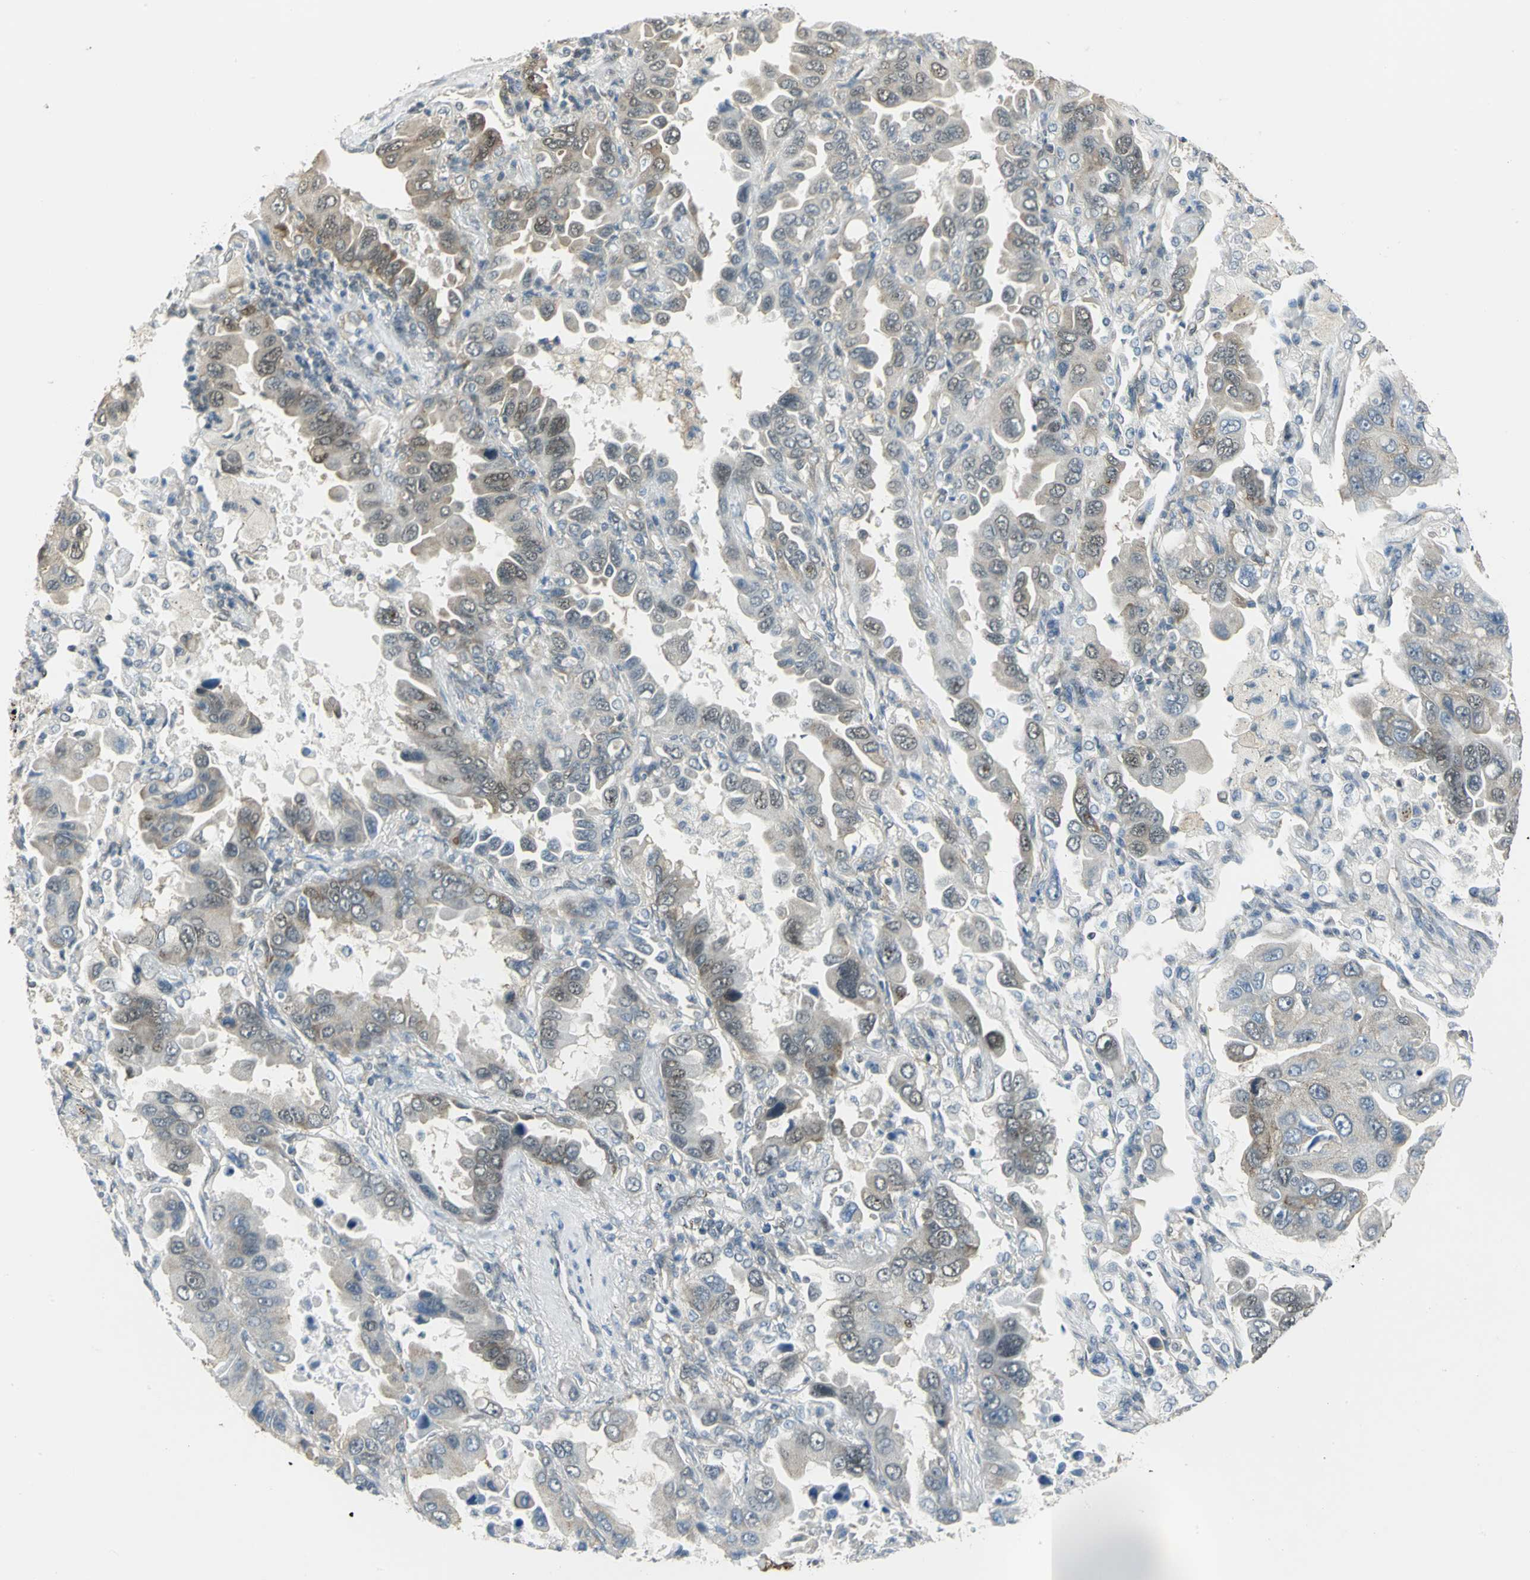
{"staining": {"intensity": "weak", "quantity": "25%-75%", "location": "cytoplasmic/membranous,nuclear"}, "tissue": "lung cancer", "cell_type": "Tumor cells", "image_type": "cancer", "snomed": [{"axis": "morphology", "description": "Adenocarcinoma, NOS"}, {"axis": "topography", "description": "Lung"}], "caption": "Protein expression analysis of lung adenocarcinoma reveals weak cytoplasmic/membranous and nuclear staining in approximately 25%-75% of tumor cells. The protein of interest is shown in brown color, while the nuclei are stained blue.", "gene": "DDX5", "patient": {"sex": "male", "age": 64}}